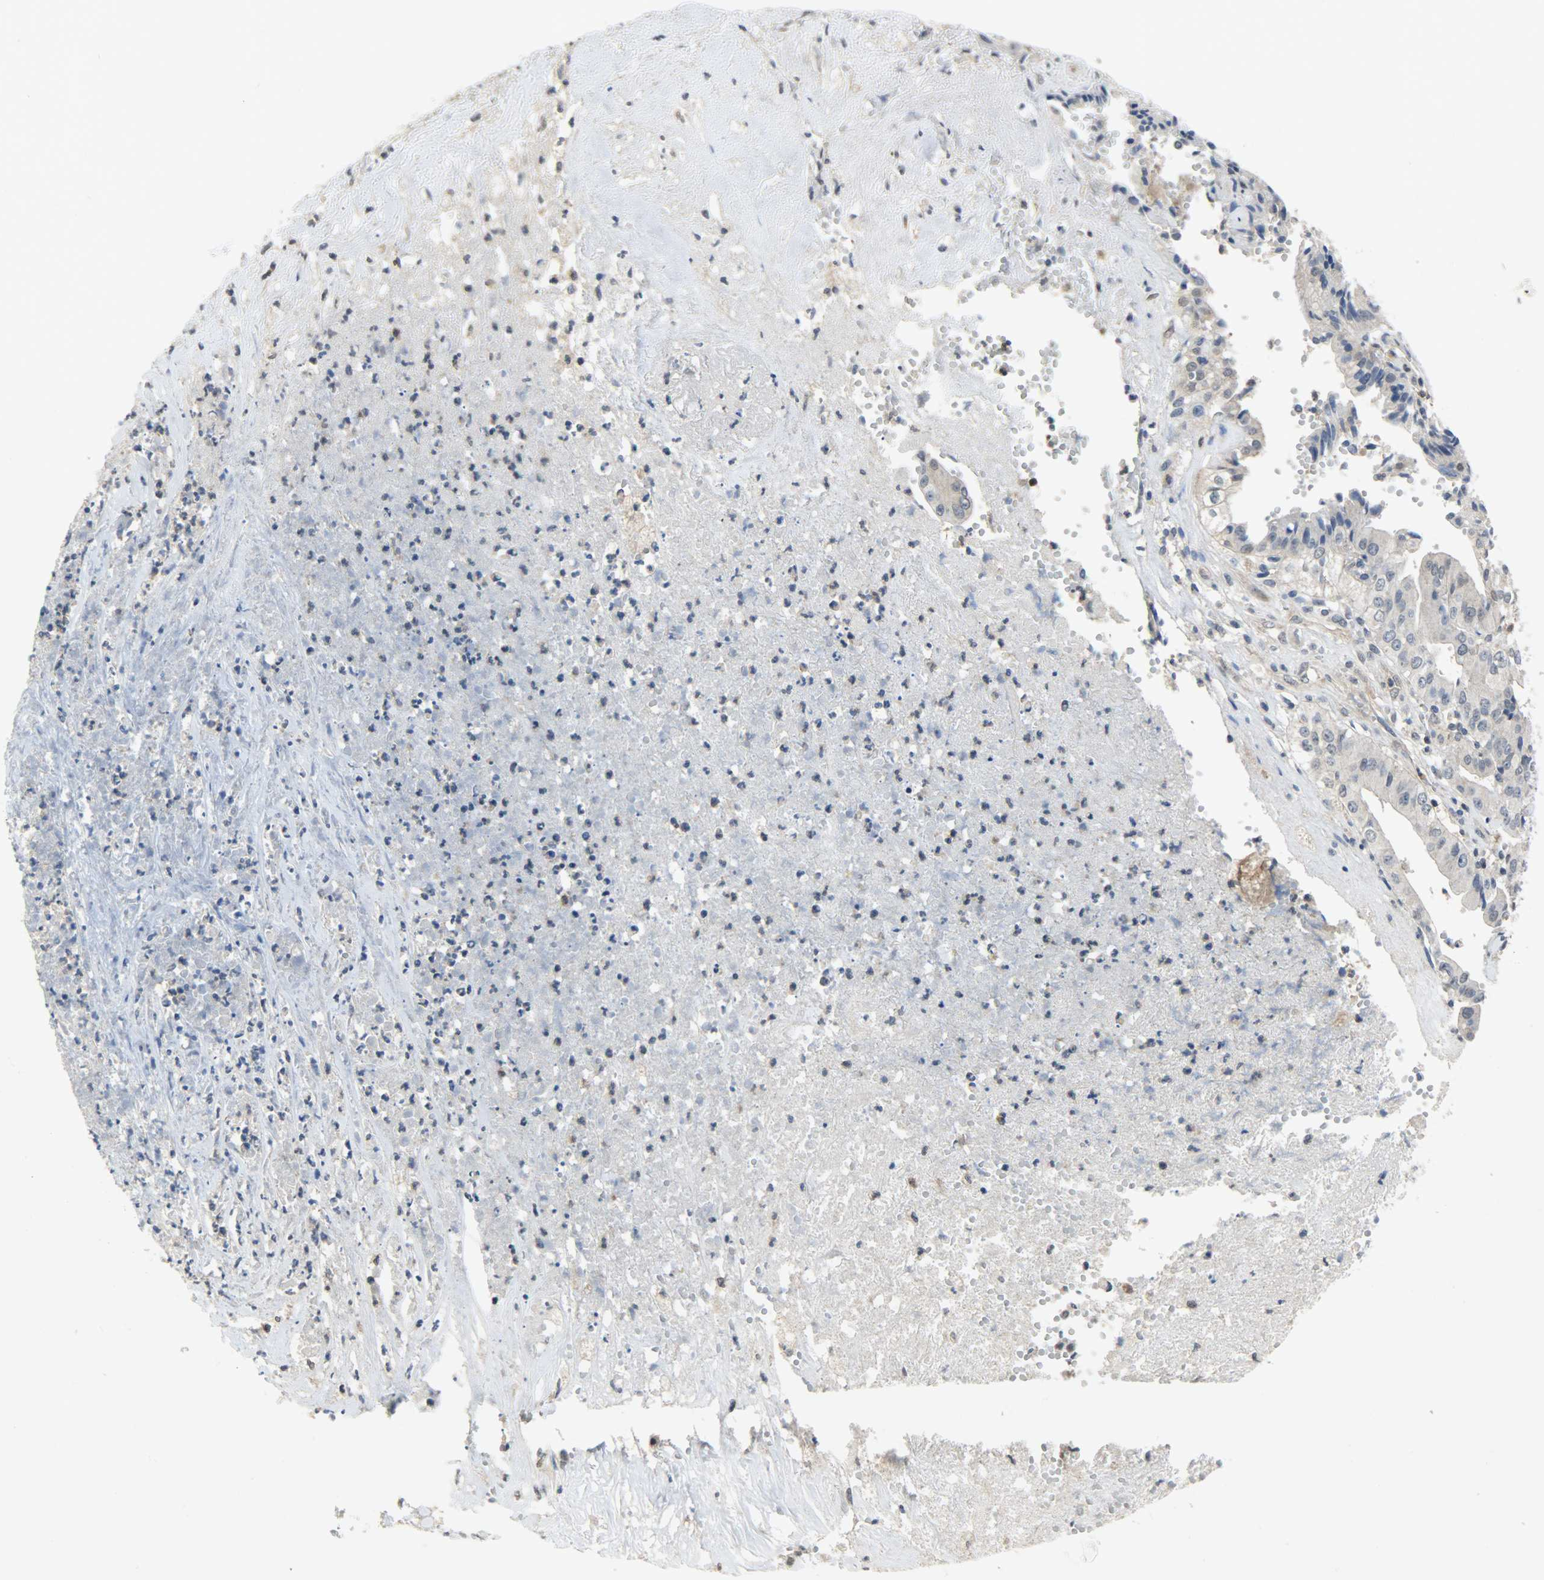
{"staining": {"intensity": "weak", "quantity": "25%-75%", "location": "cytoplasmic/membranous"}, "tissue": "liver cancer", "cell_type": "Tumor cells", "image_type": "cancer", "snomed": [{"axis": "morphology", "description": "Cholangiocarcinoma"}, {"axis": "topography", "description": "Liver"}], "caption": "Protein expression analysis of human liver cancer reveals weak cytoplasmic/membranous expression in about 25%-75% of tumor cells. (DAB IHC with brightfield microscopy, high magnification).", "gene": "TRIM21", "patient": {"sex": "female", "age": 61}}